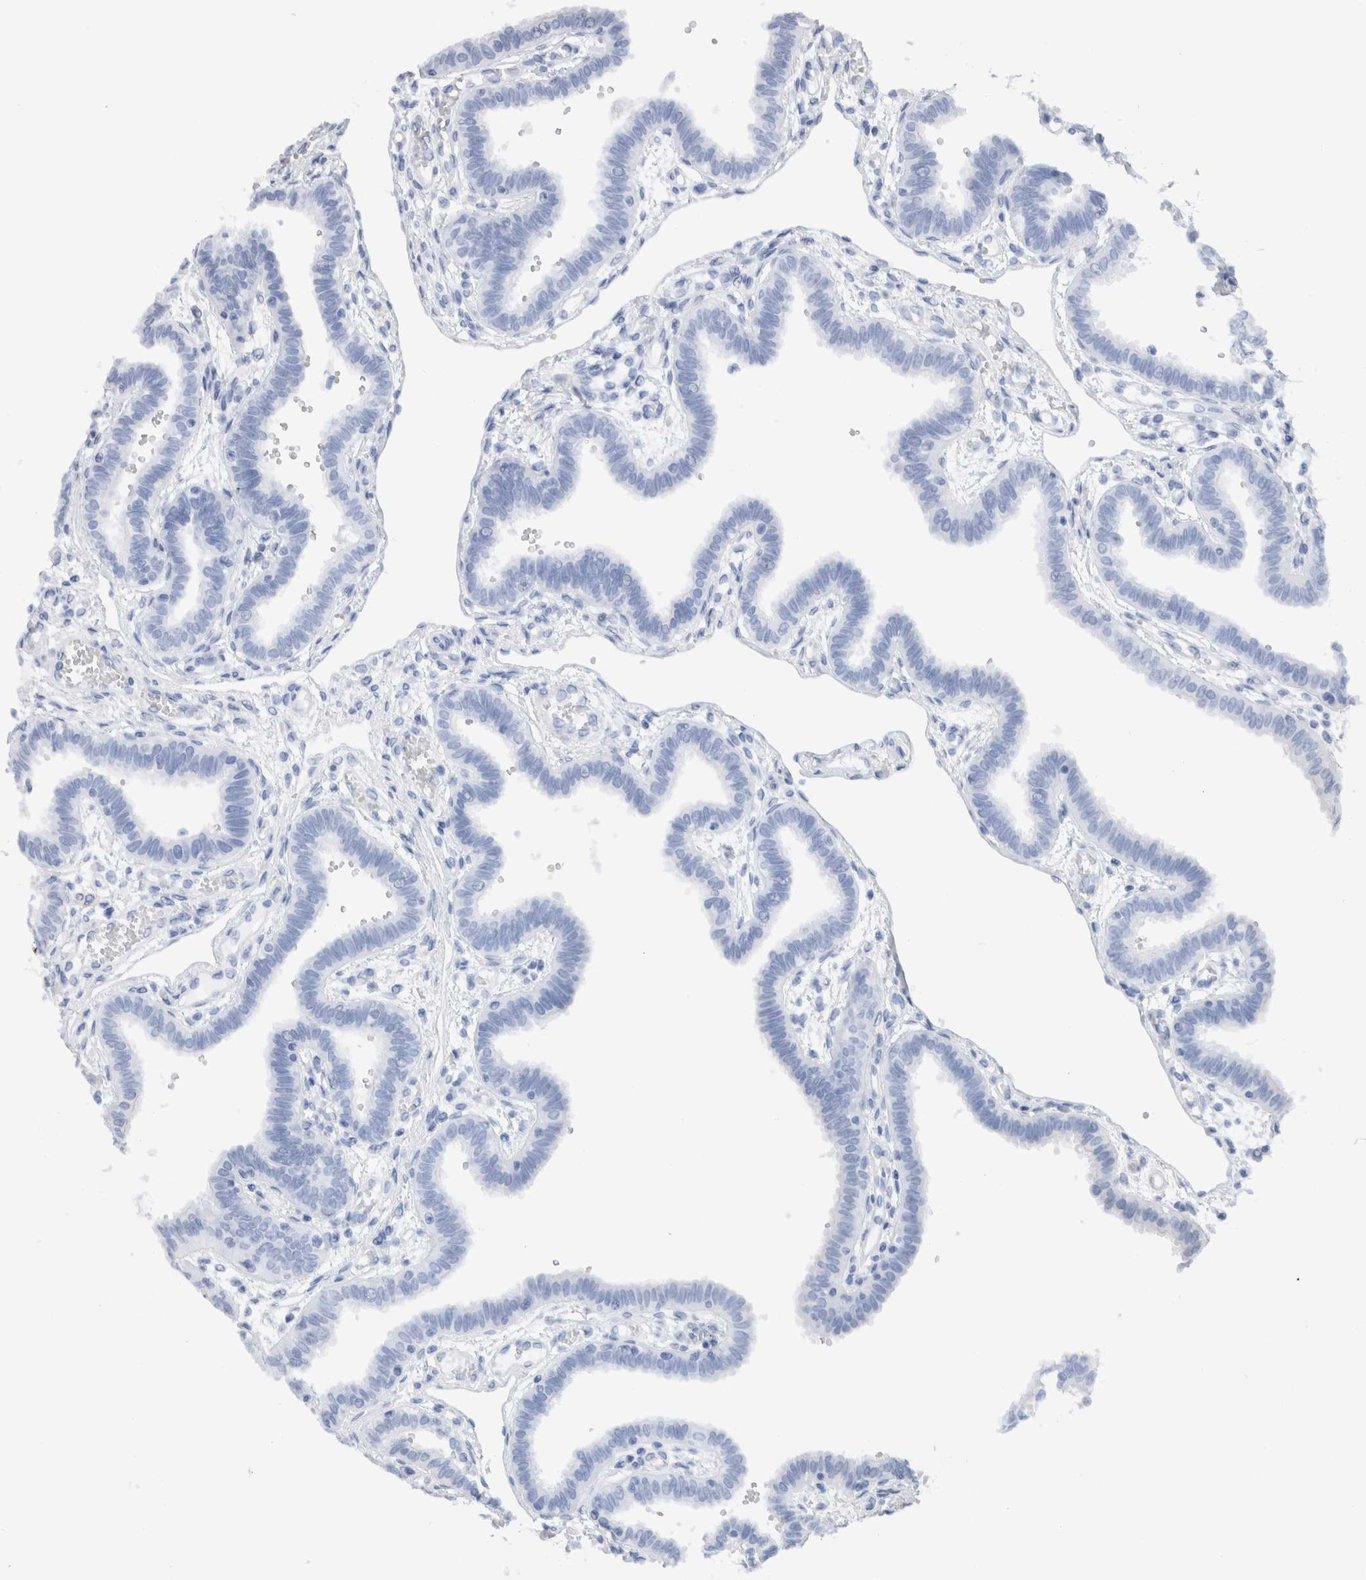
{"staining": {"intensity": "moderate", "quantity": "25%-75%", "location": "cytoplasmic/membranous"}, "tissue": "fallopian tube", "cell_type": "Glandular cells", "image_type": "normal", "snomed": [{"axis": "morphology", "description": "Normal tissue, NOS"}, {"axis": "topography", "description": "Fallopian tube"}], "caption": "Brown immunohistochemical staining in unremarkable fallopian tube reveals moderate cytoplasmic/membranous positivity in about 25%-75% of glandular cells.", "gene": "METRNL", "patient": {"sex": "female", "age": 32}}